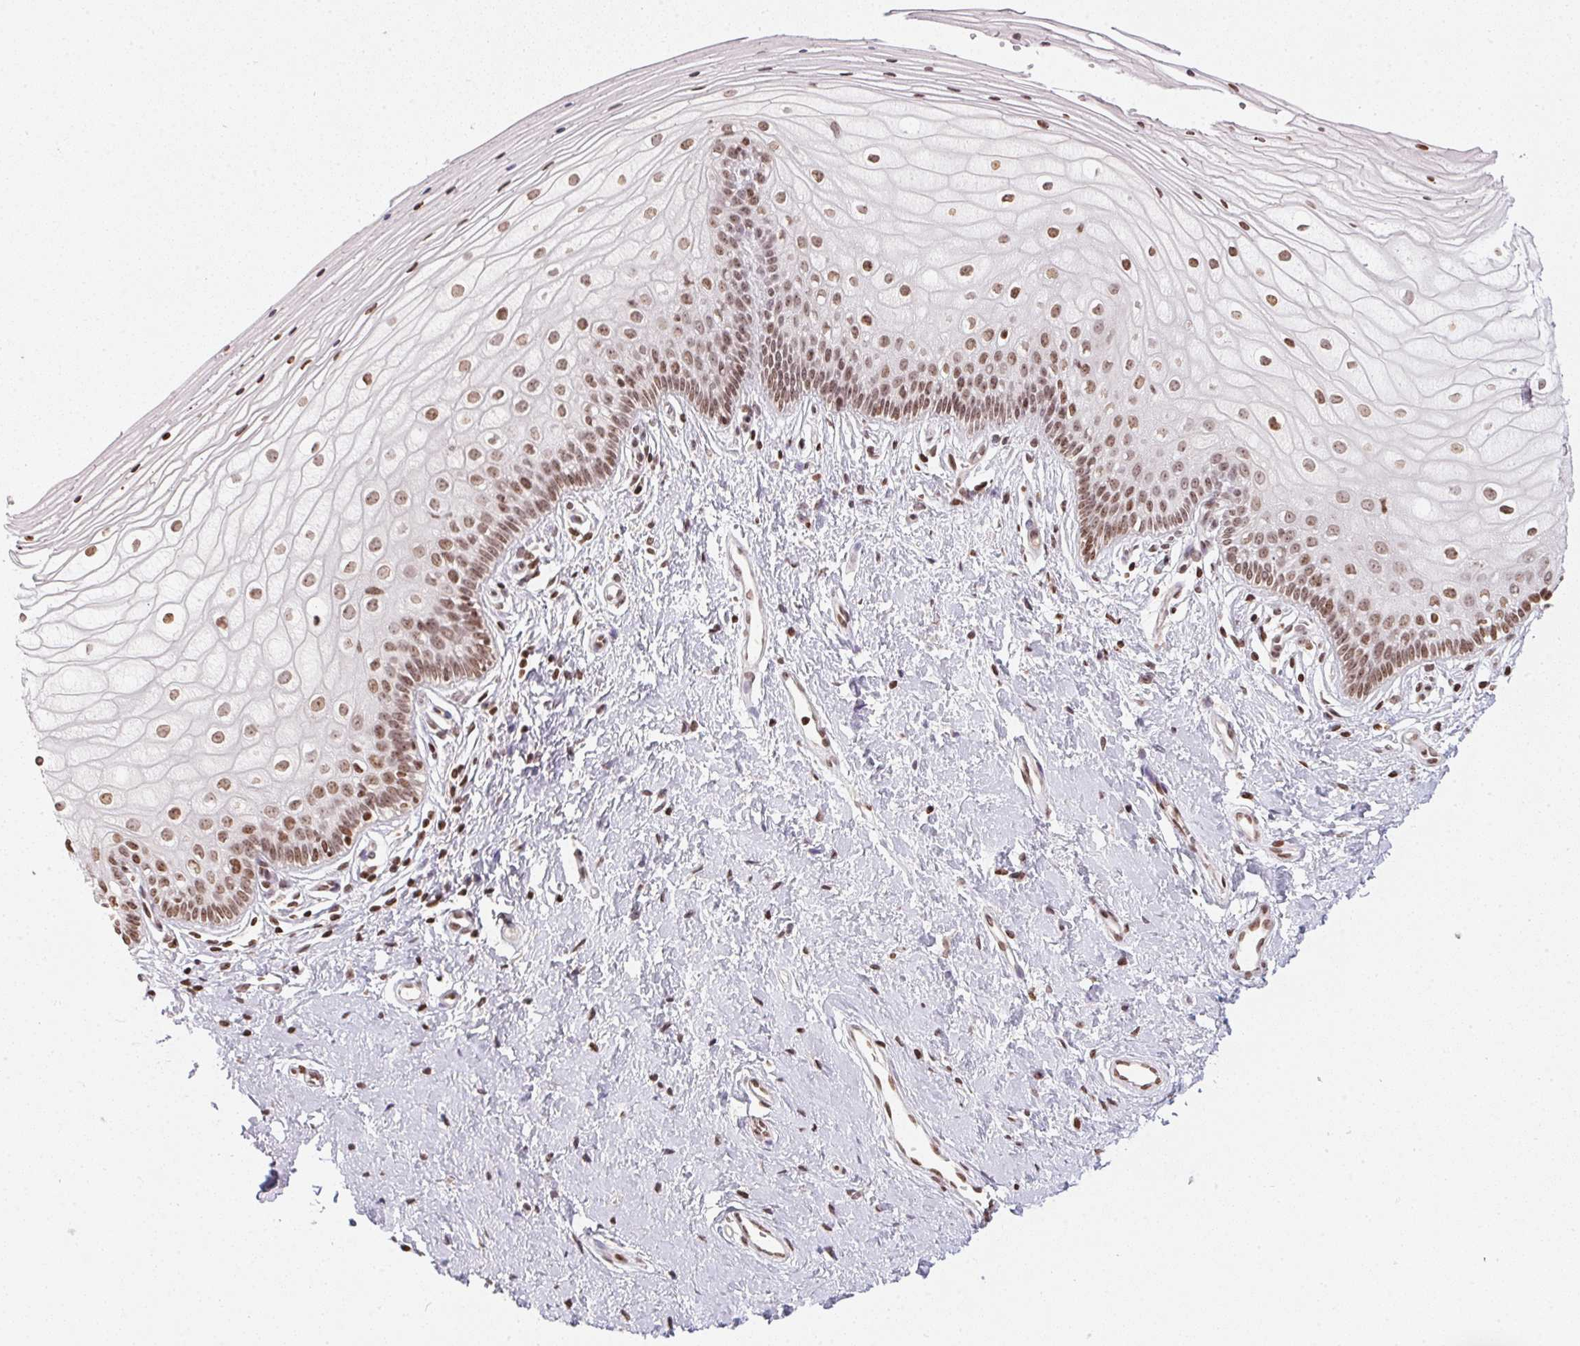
{"staining": {"intensity": "moderate", "quantity": "25%-75%", "location": "nuclear"}, "tissue": "vagina", "cell_type": "Squamous epithelial cells", "image_type": "normal", "snomed": [{"axis": "morphology", "description": "Normal tissue, NOS"}, {"axis": "topography", "description": "Vagina"}], "caption": "Moderate nuclear positivity is appreciated in about 25%-75% of squamous epithelial cells in unremarkable vagina.", "gene": "RNF181", "patient": {"sex": "female", "age": 39}}